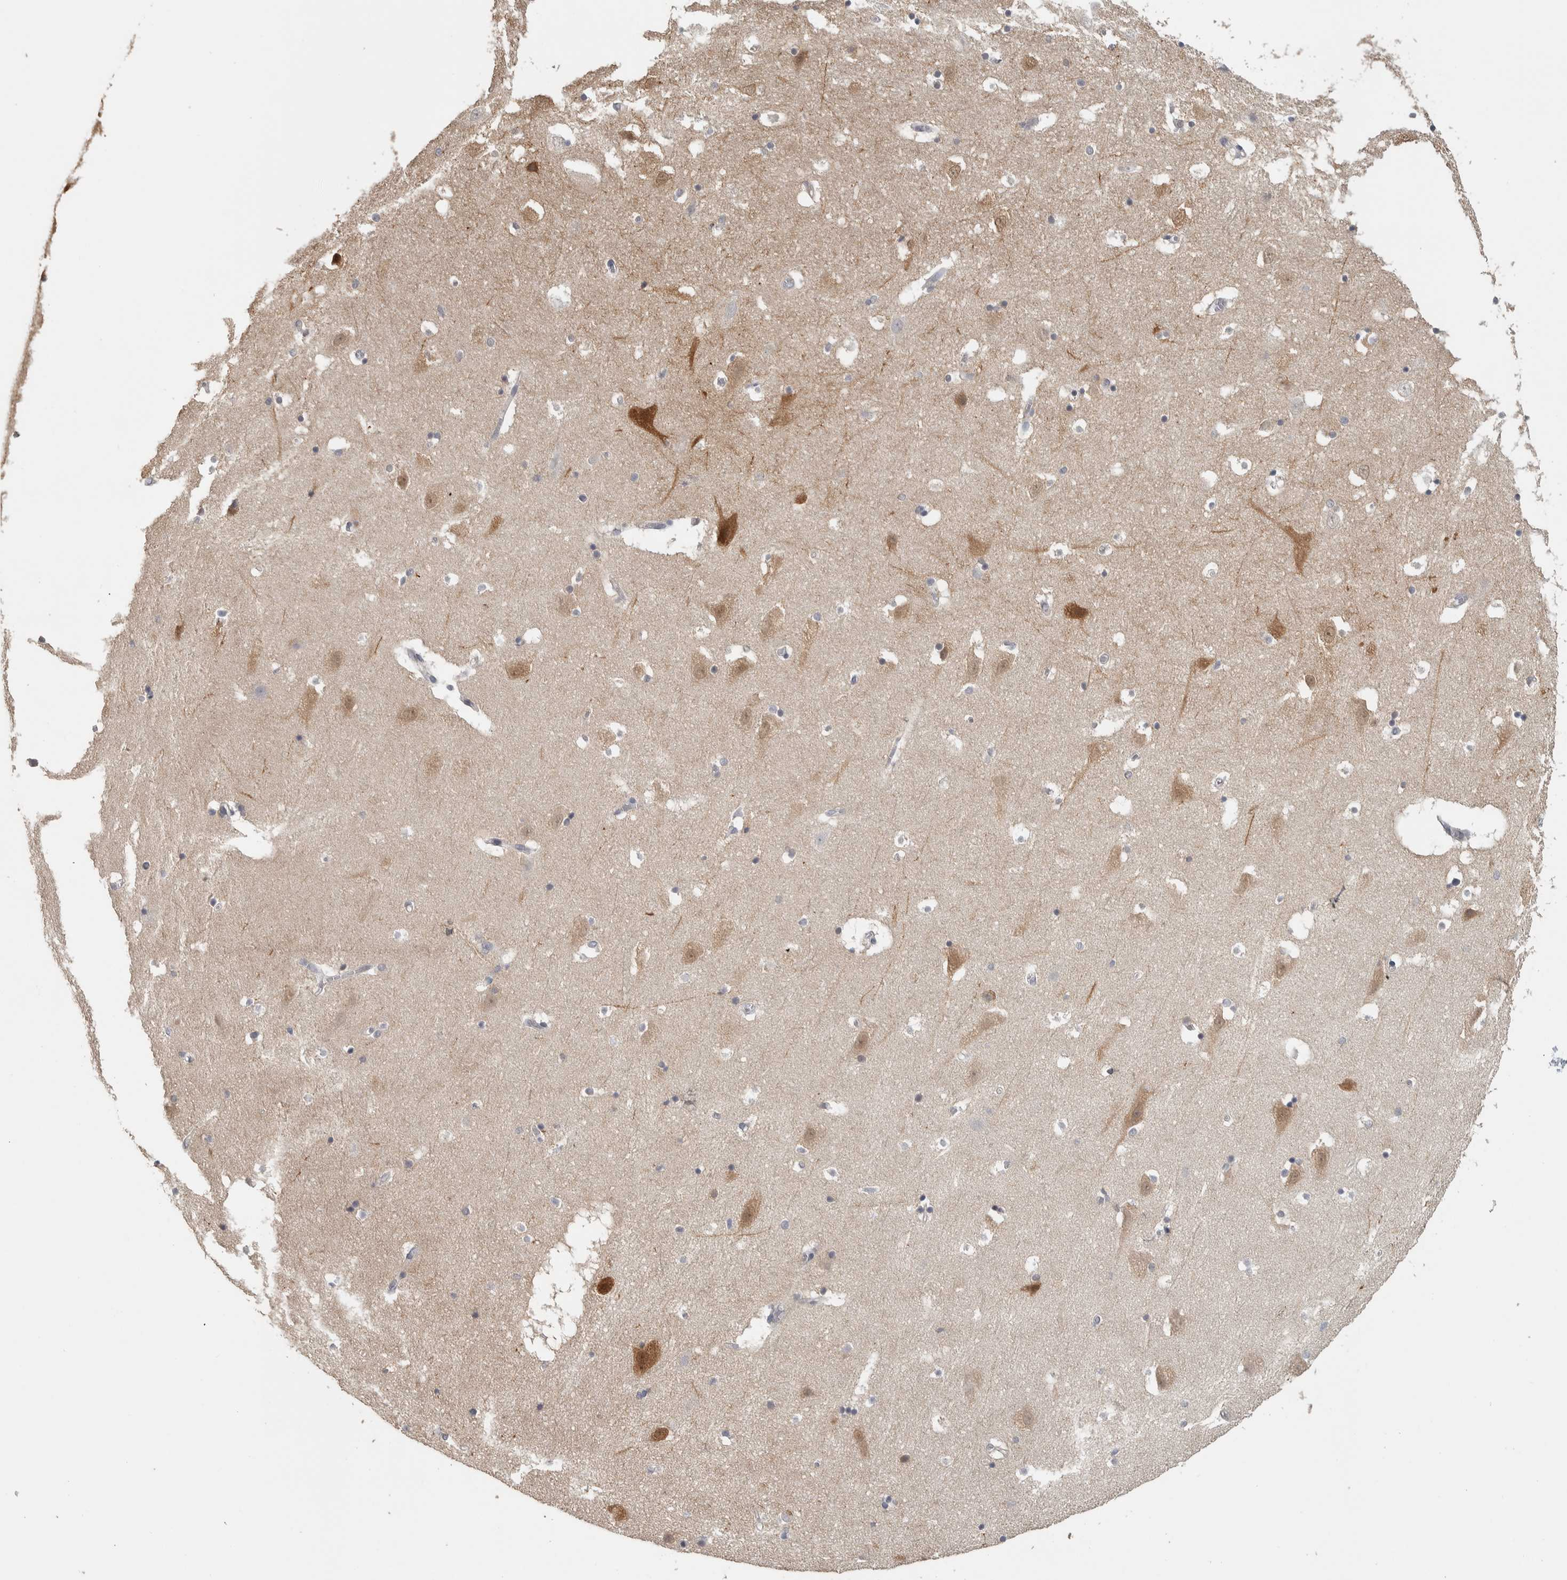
{"staining": {"intensity": "weak", "quantity": "<25%", "location": "cytoplasmic/membranous"}, "tissue": "hippocampus", "cell_type": "Glial cells", "image_type": "normal", "snomed": [{"axis": "morphology", "description": "Normal tissue, NOS"}, {"axis": "topography", "description": "Hippocampus"}], "caption": "Micrograph shows no protein staining in glial cells of unremarkable hippocampus.", "gene": "NECAB1", "patient": {"sex": "male", "age": 45}}